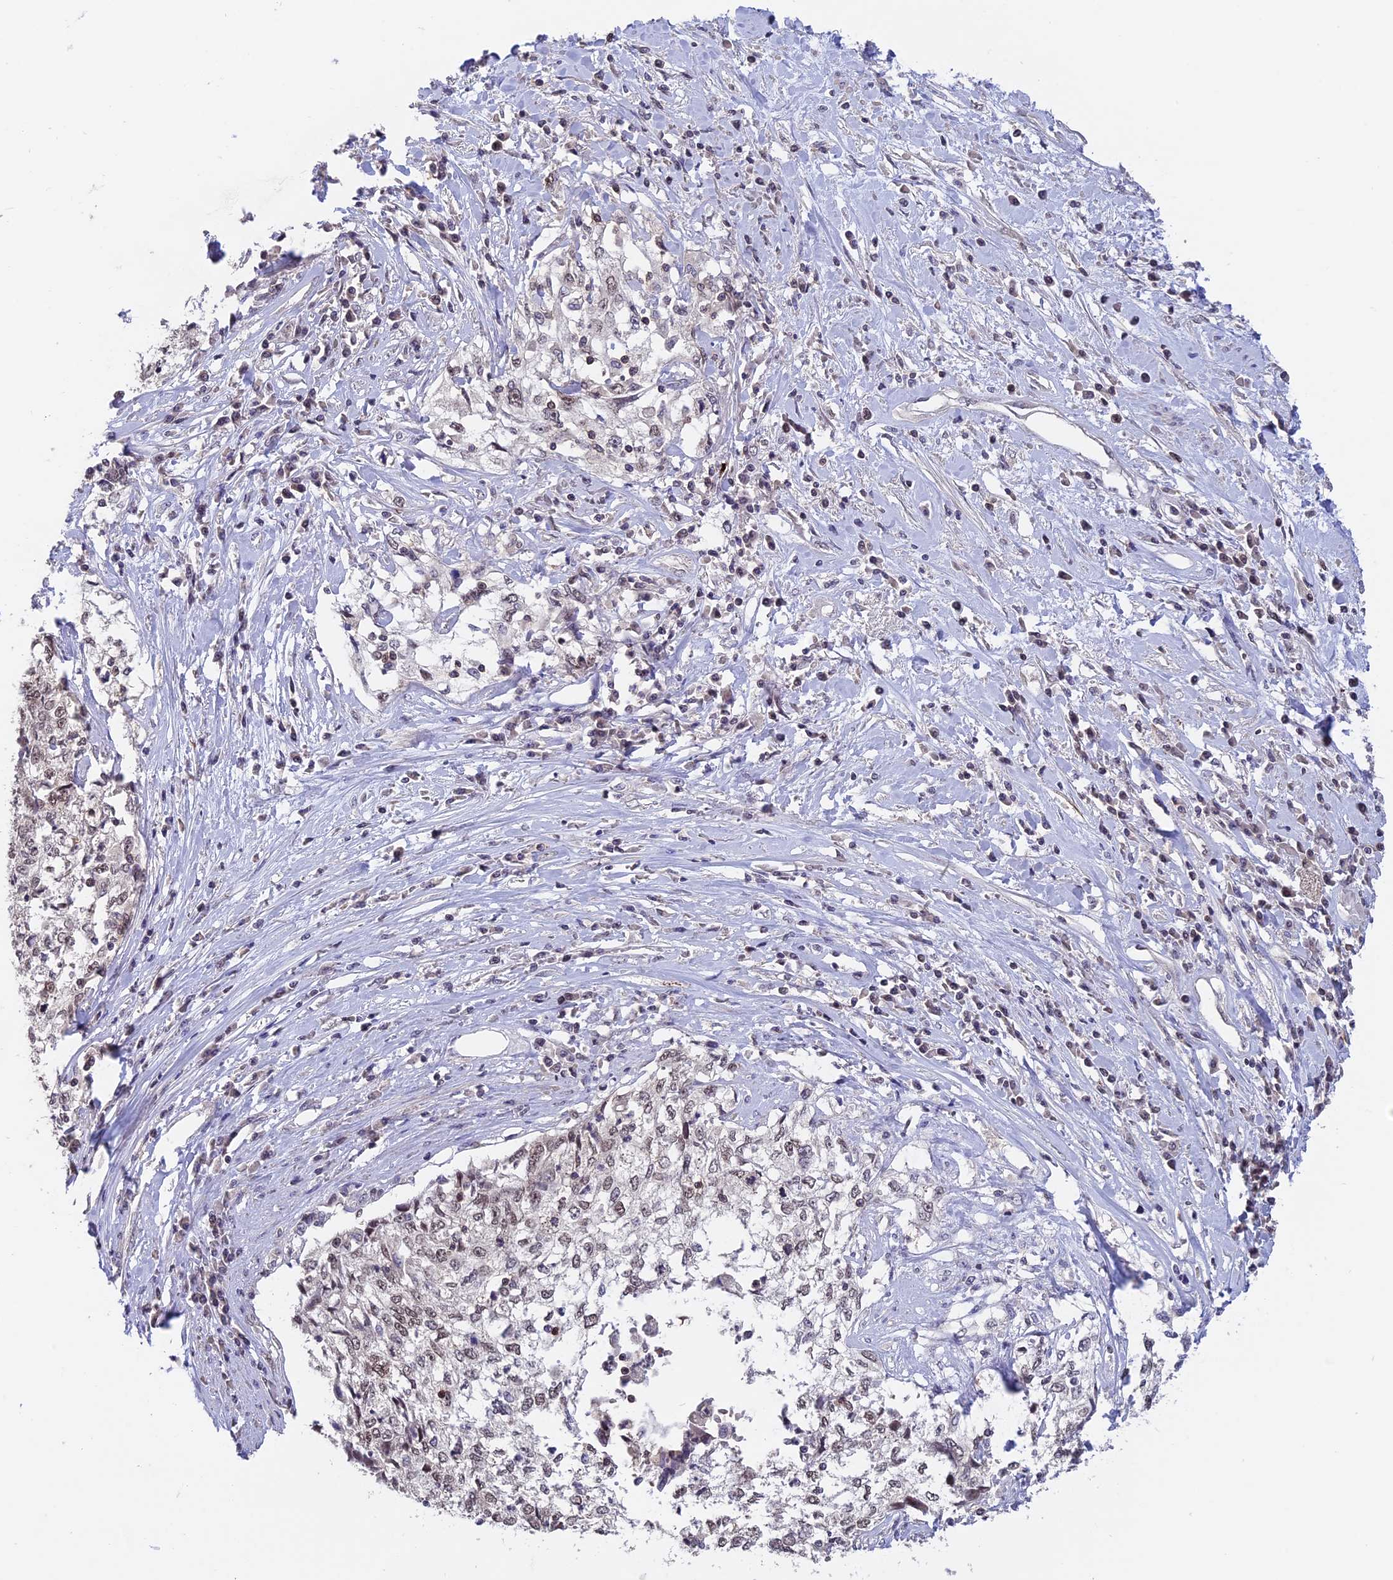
{"staining": {"intensity": "weak", "quantity": "25%-75%", "location": "nuclear"}, "tissue": "cervical cancer", "cell_type": "Tumor cells", "image_type": "cancer", "snomed": [{"axis": "morphology", "description": "Squamous cell carcinoma, NOS"}, {"axis": "topography", "description": "Cervix"}], "caption": "Cervical cancer (squamous cell carcinoma) stained with a protein marker displays weak staining in tumor cells.", "gene": "RFC5", "patient": {"sex": "female", "age": 57}}